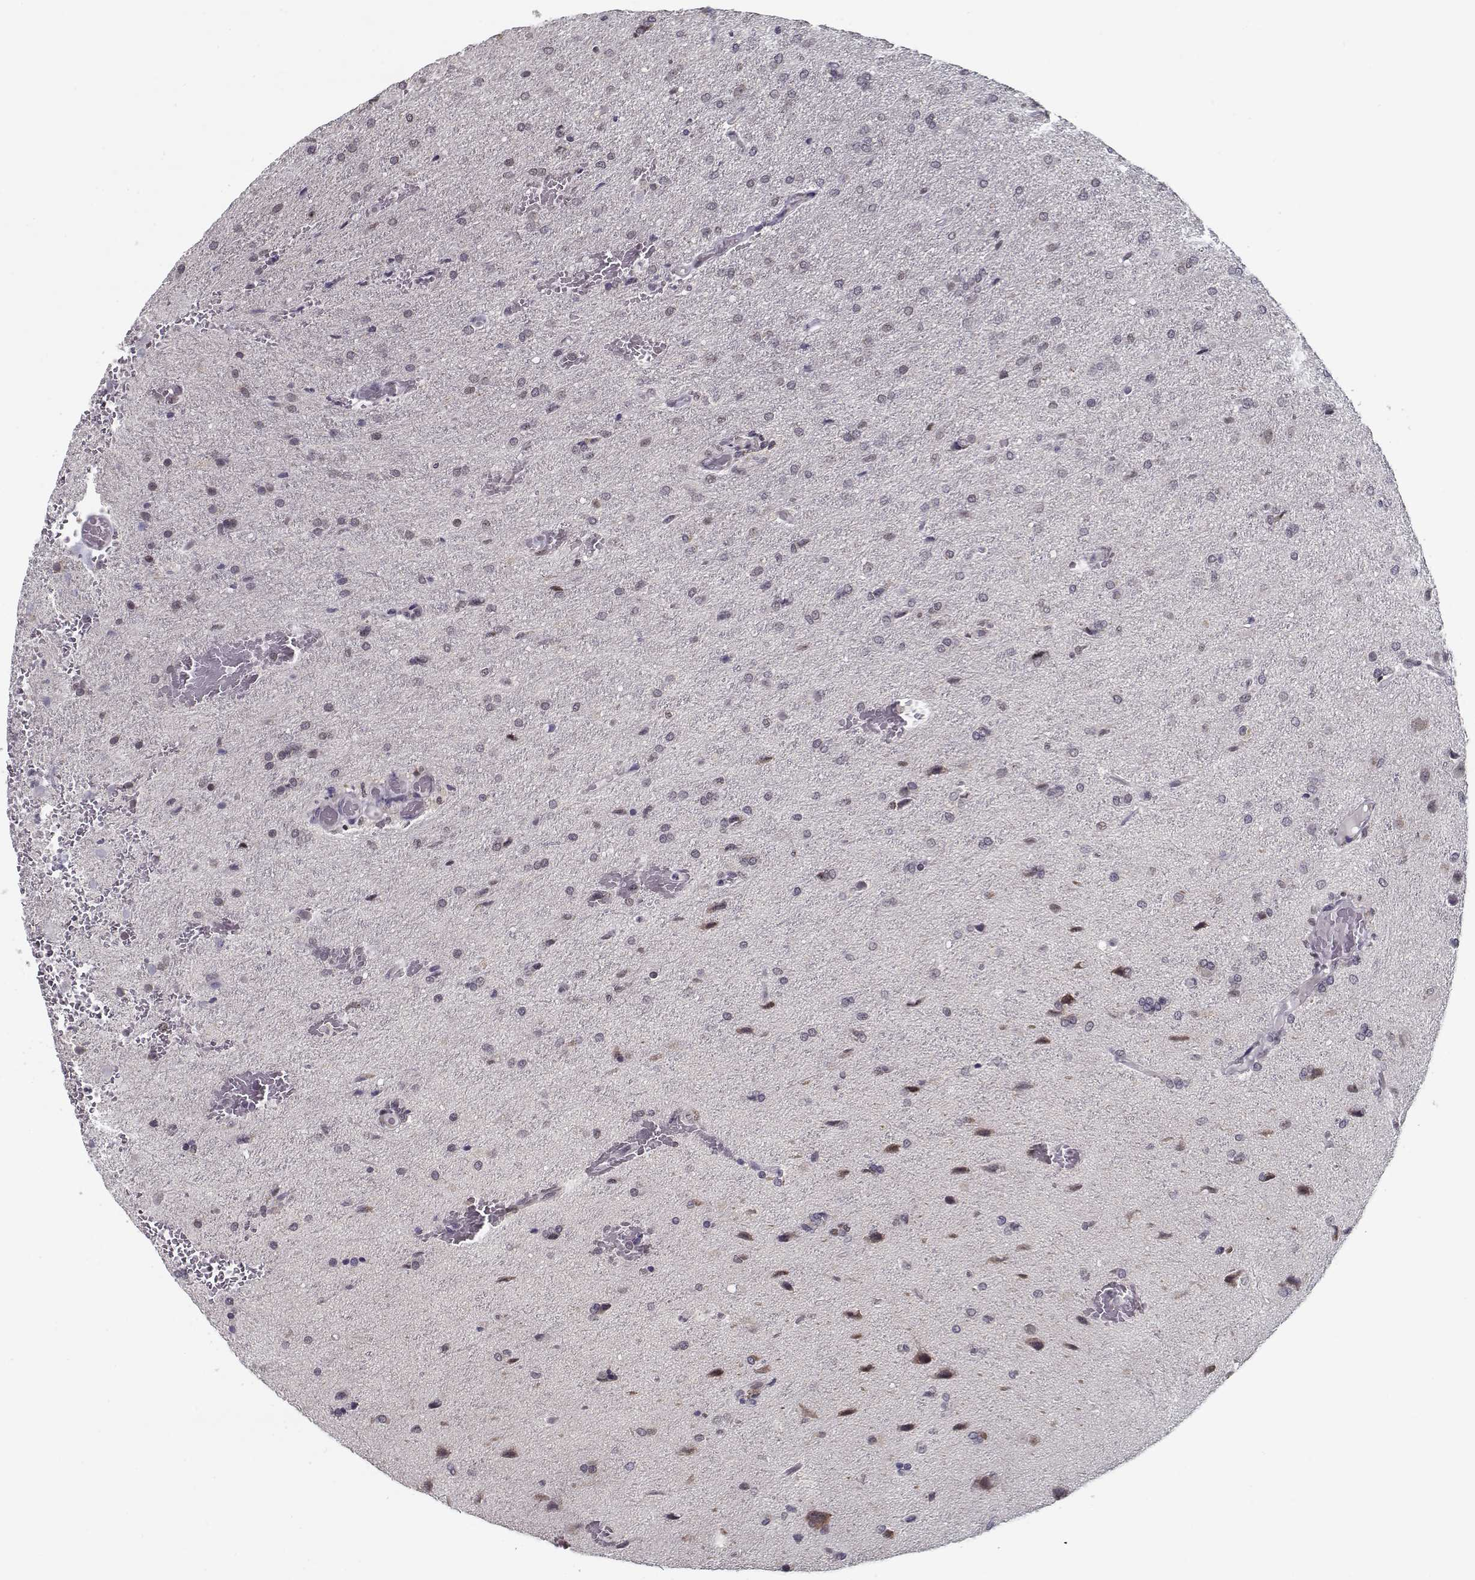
{"staining": {"intensity": "negative", "quantity": "none", "location": "none"}, "tissue": "glioma", "cell_type": "Tumor cells", "image_type": "cancer", "snomed": [{"axis": "morphology", "description": "Glioma, malignant, High grade"}, {"axis": "topography", "description": "Brain"}], "caption": "This is a image of IHC staining of high-grade glioma (malignant), which shows no positivity in tumor cells.", "gene": "TESPA1", "patient": {"sex": "male", "age": 68}}